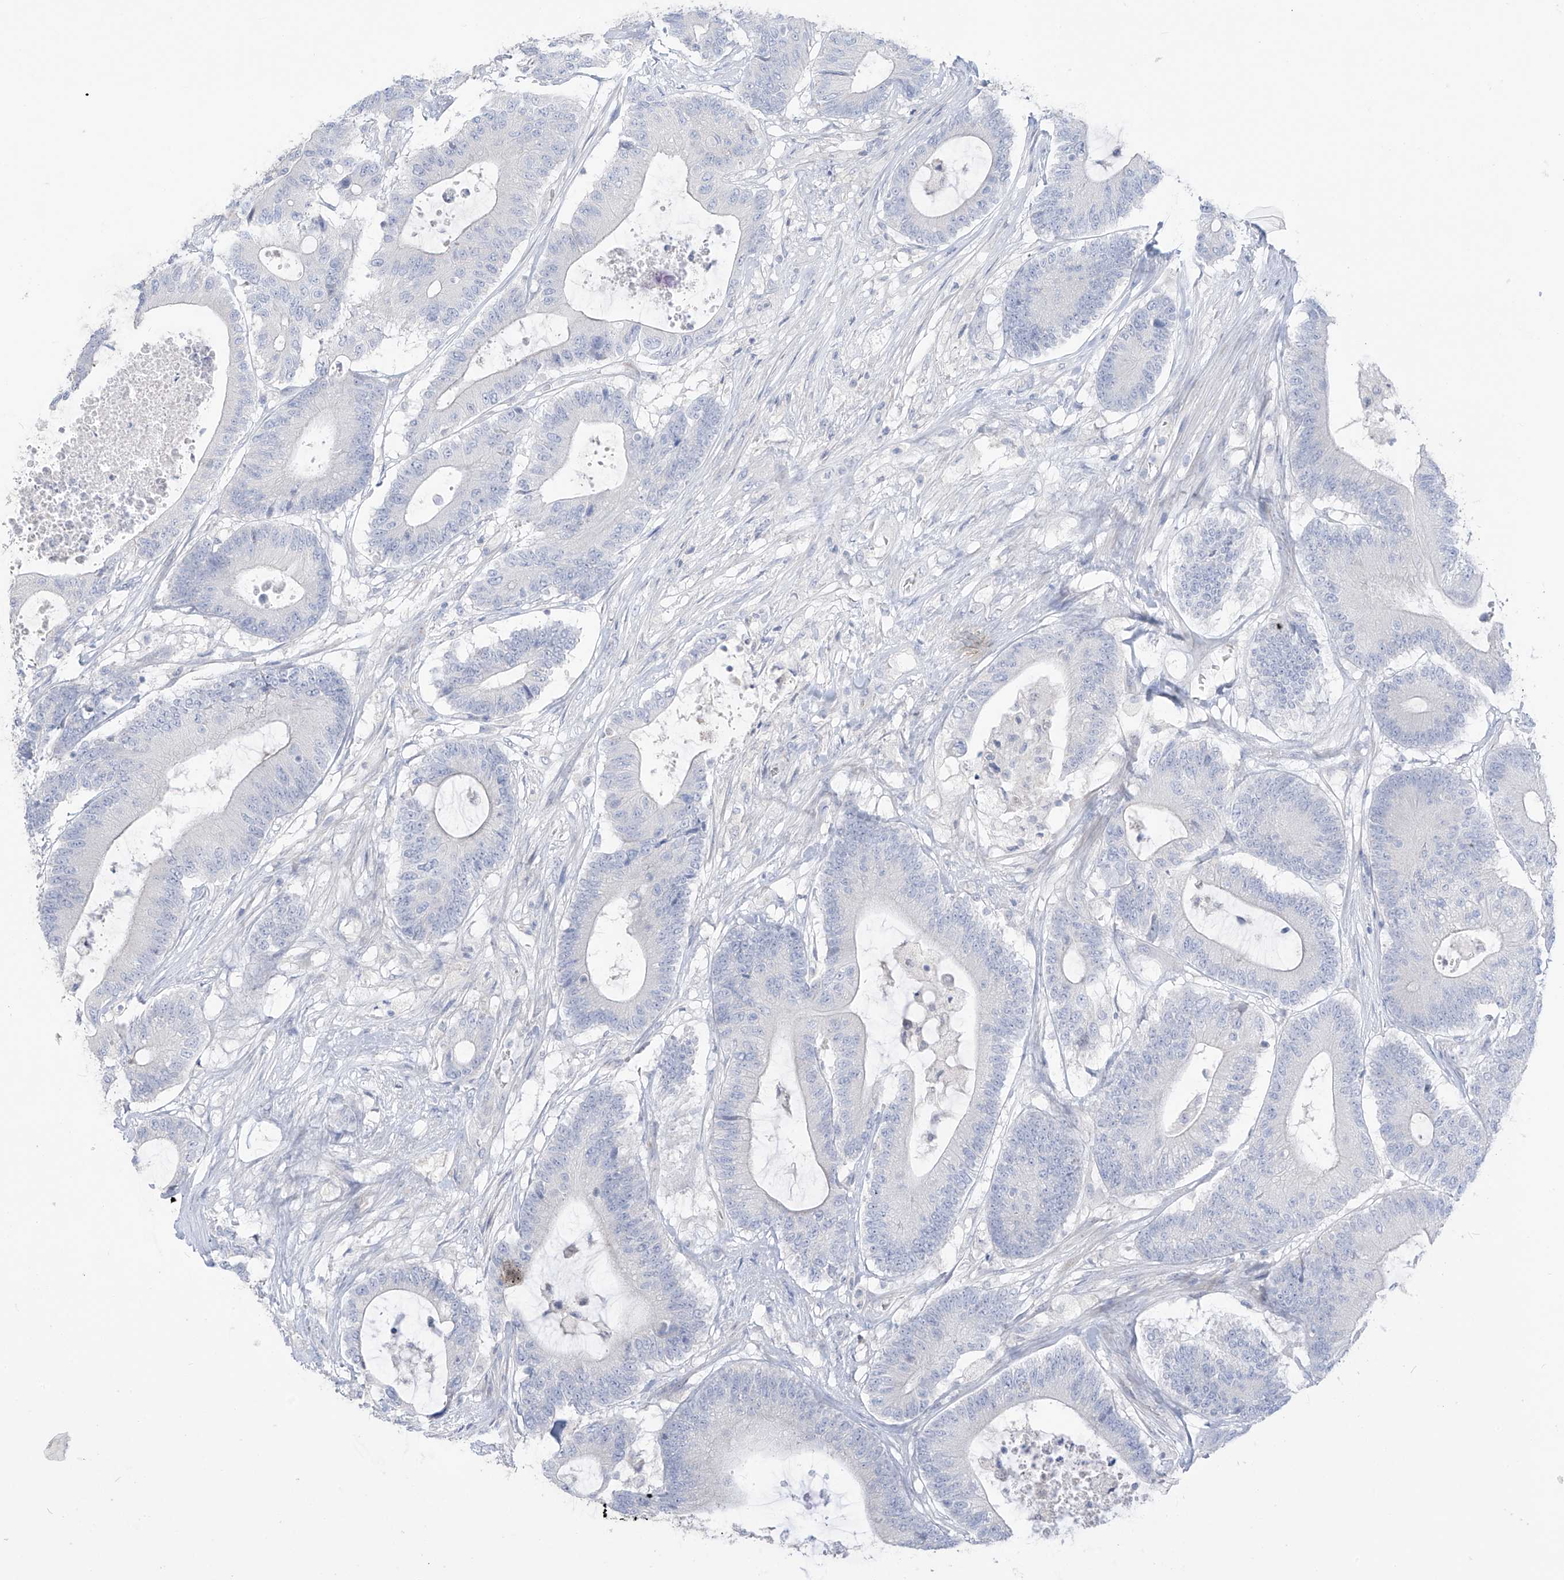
{"staining": {"intensity": "negative", "quantity": "none", "location": "none"}, "tissue": "colorectal cancer", "cell_type": "Tumor cells", "image_type": "cancer", "snomed": [{"axis": "morphology", "description": "Adenocarcinoma, NOS"}, {"axis": "topography", "description": "Colon"}], "caption": "A high-resolution micrograph shows immunohistochemistry staining of colorectal cancer (adenocarcinoma), which displays no significant staining in tumor cells. Brightfield microscopy of immunohistochemistry stained with DAB (3,3'-diaminobenzidine) (brown) and hematoxylin (blue), captured at high magnification.", "gene": "ASPRV1", "patient": {"sex": "female", "age": 84}}